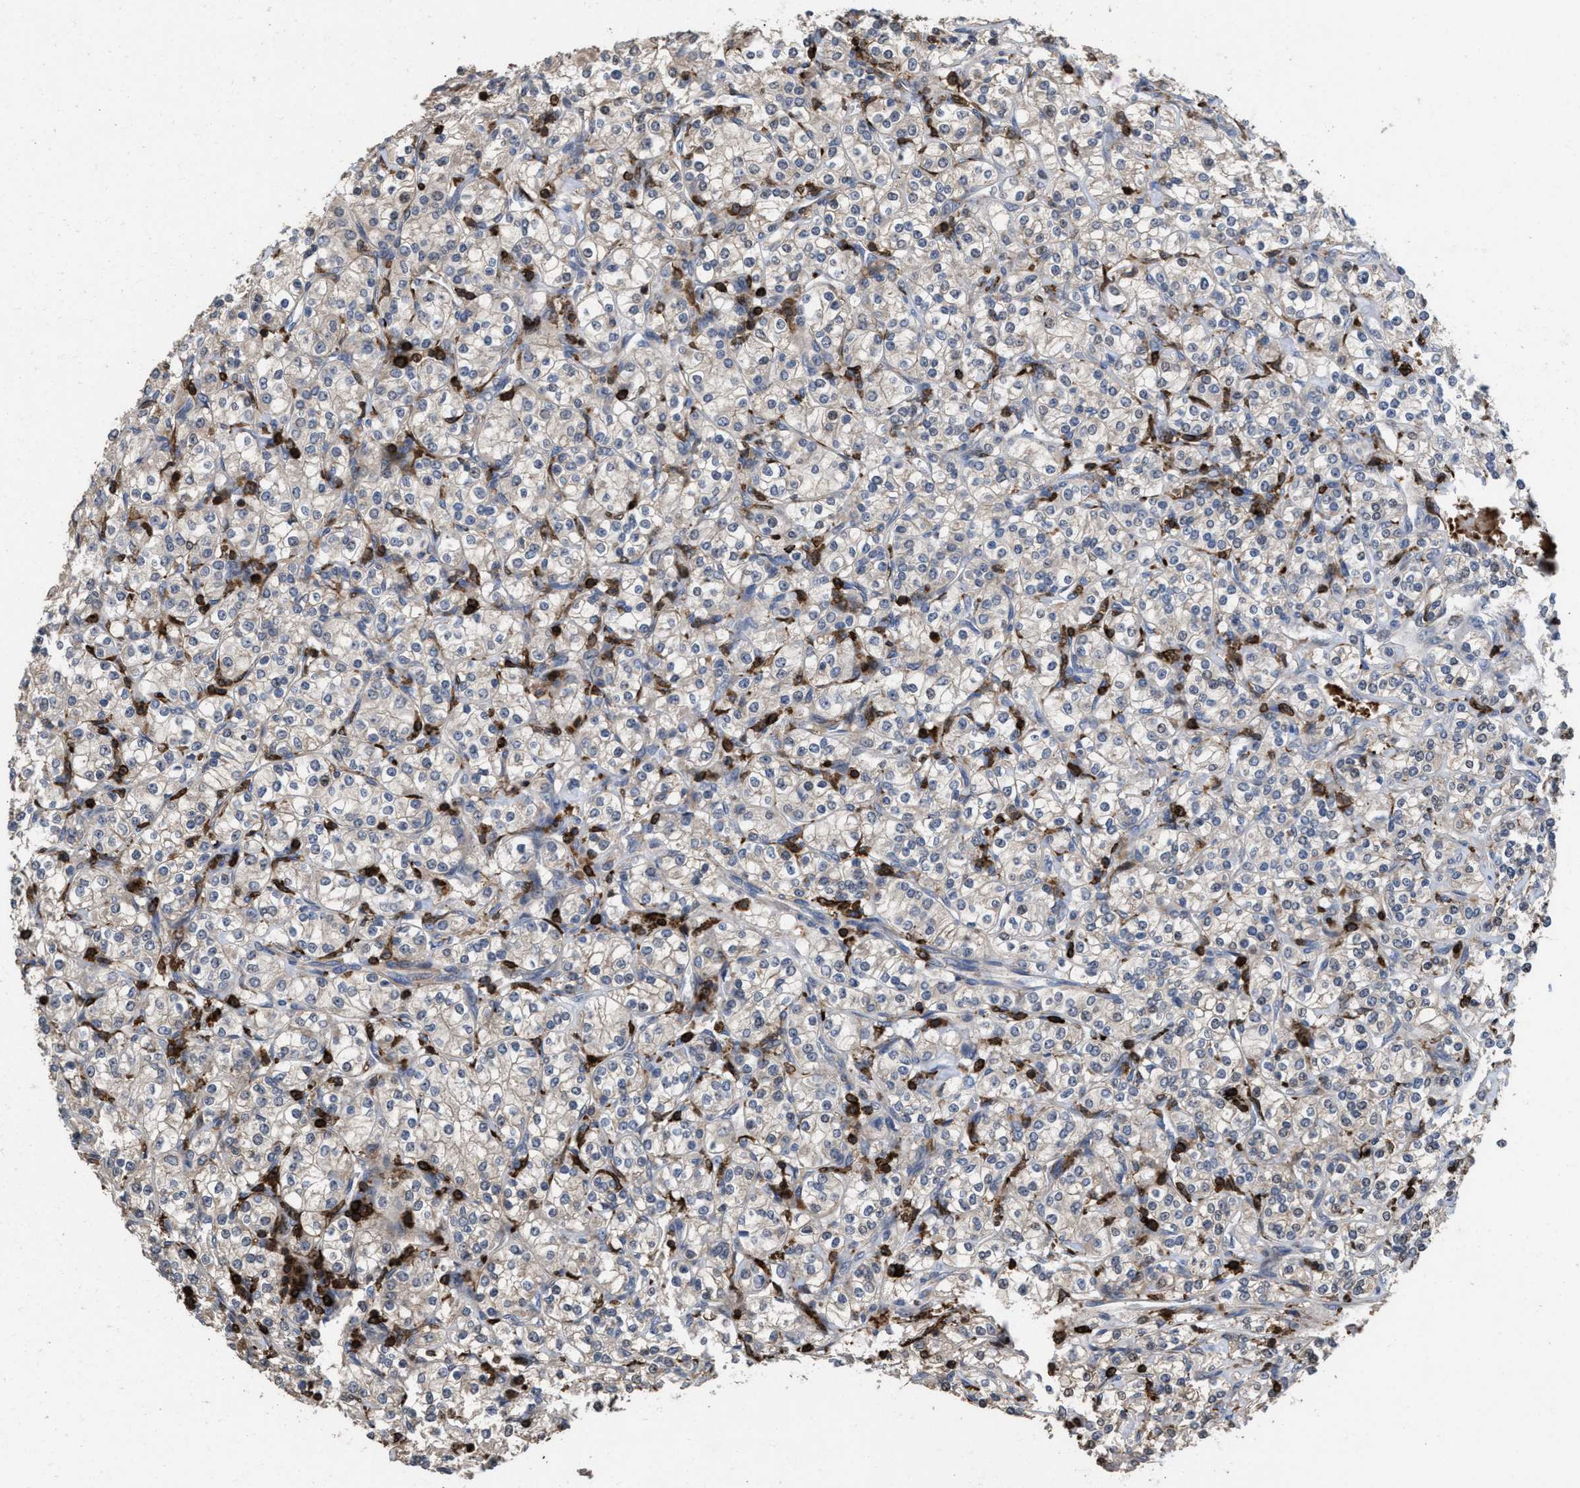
{"staining": {"intensity": "weak", "quantity": "<25%", "location": "cytoplasmic/membranous"}, "tissue": "renal cancer", "cell_type": "Tumor cells", "image_type": "cancer", "snomed": [{"axis": "morphology", "description": "Adenocarcinoma, NOS"}, {"axis": "topography", "description": "Kidney"}], "caption": "This is an immunohistochemistry photomicrograph of renal cancer (adenocarcinoma). There is no expression in tumor cells.", "gene": "PTPRE", "patient": {"sex": "male", "age": 77}}